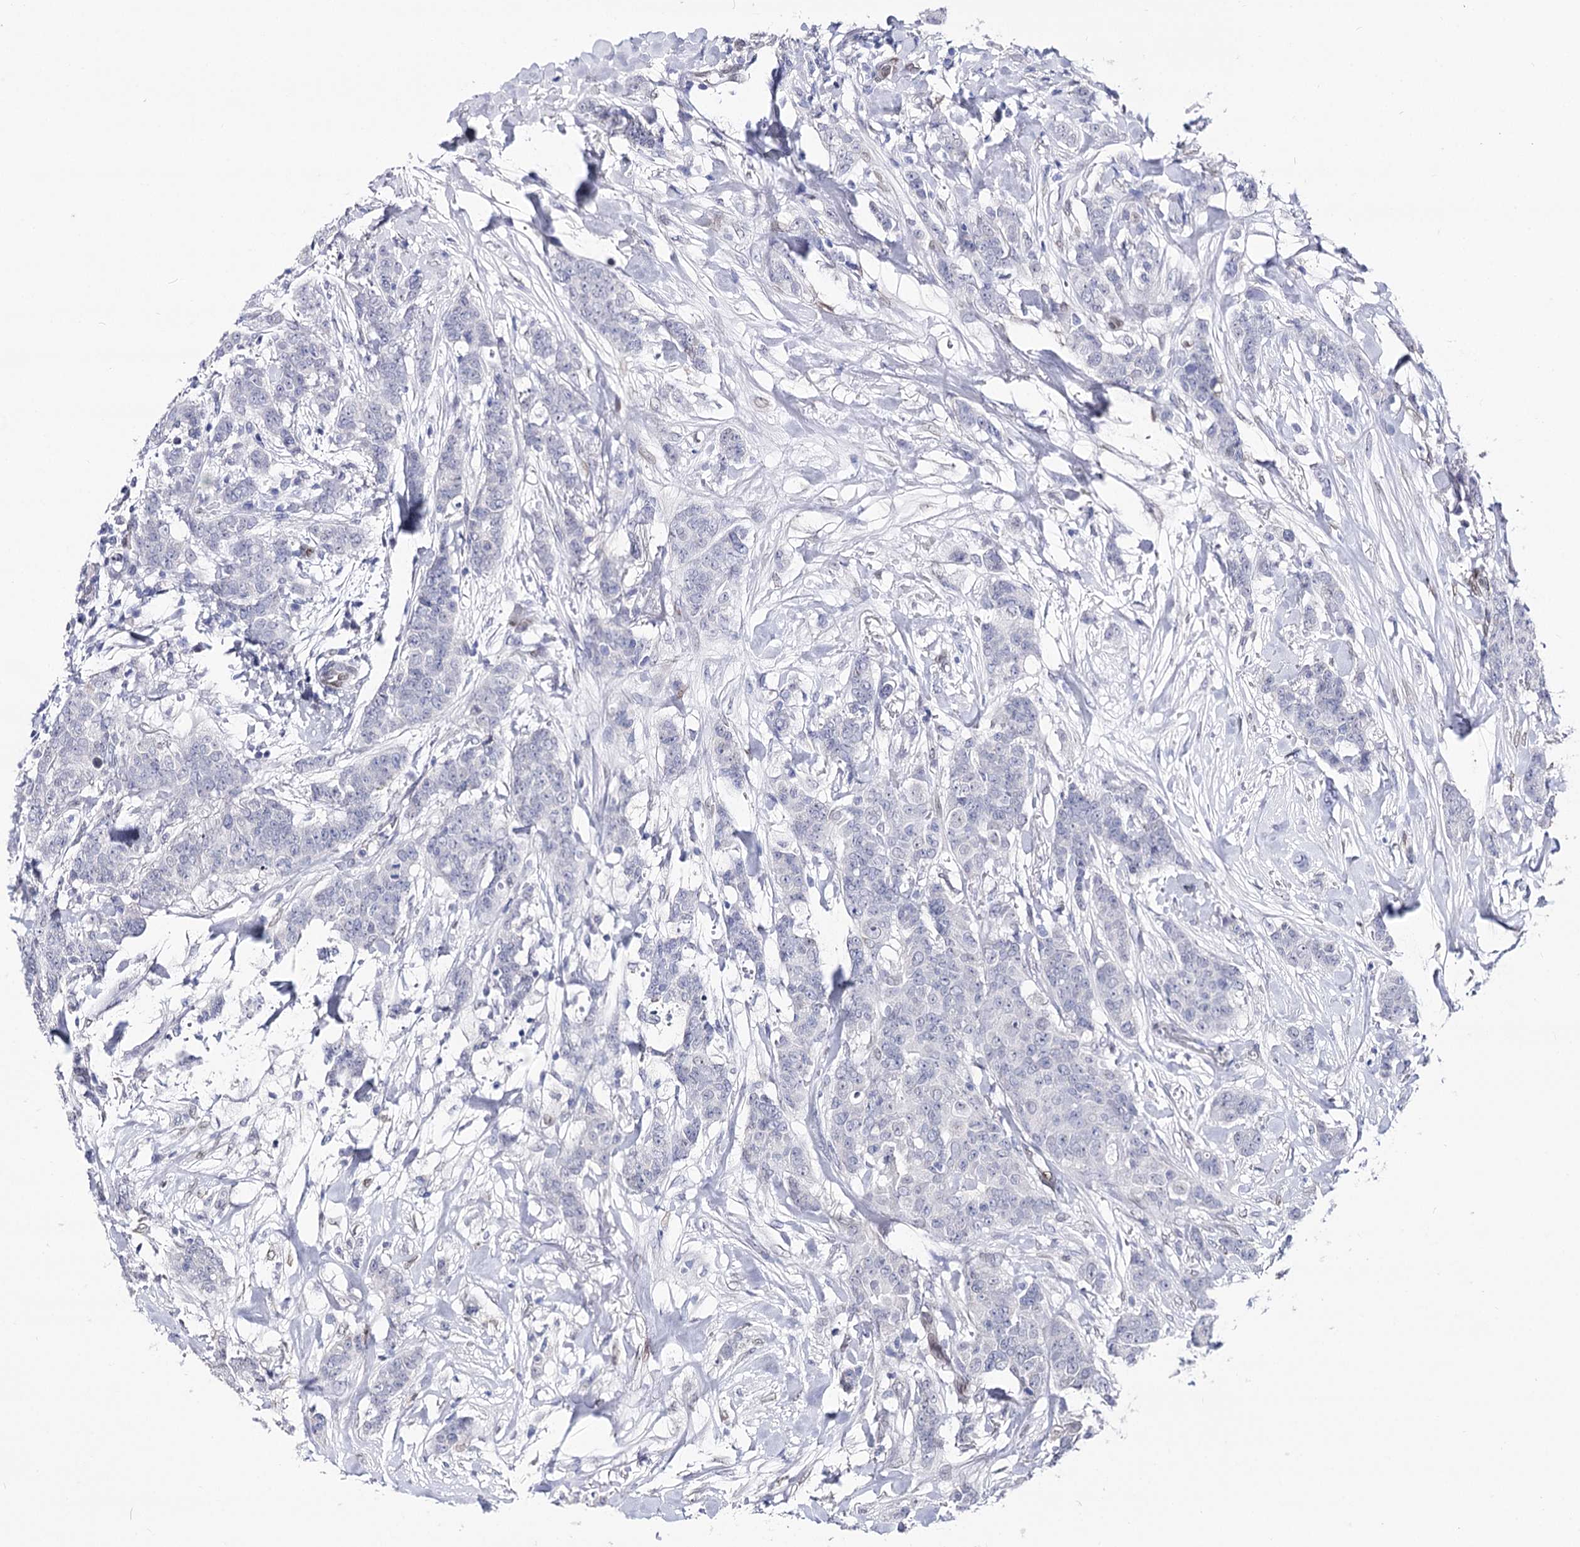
{"staining": {"intensity": "negative", "quantity": "none", "location": "none"}, "tissue": "breast cancer", "cell_type": "Tumor cells", "image_type": "cancer", "snomed": [{"axis": "morphology", "description": "Duct carcinoma"}, {"axis": "topography", "description": "Breast"}], "caption": "This is a image of immunohistochemistry (IHC) staining of infiltrating ductal carcinoma (breast), which shows no positivity in tumor cells.", "gene": "TMEM201", "patient": {"sex": "female", "age": 40}}